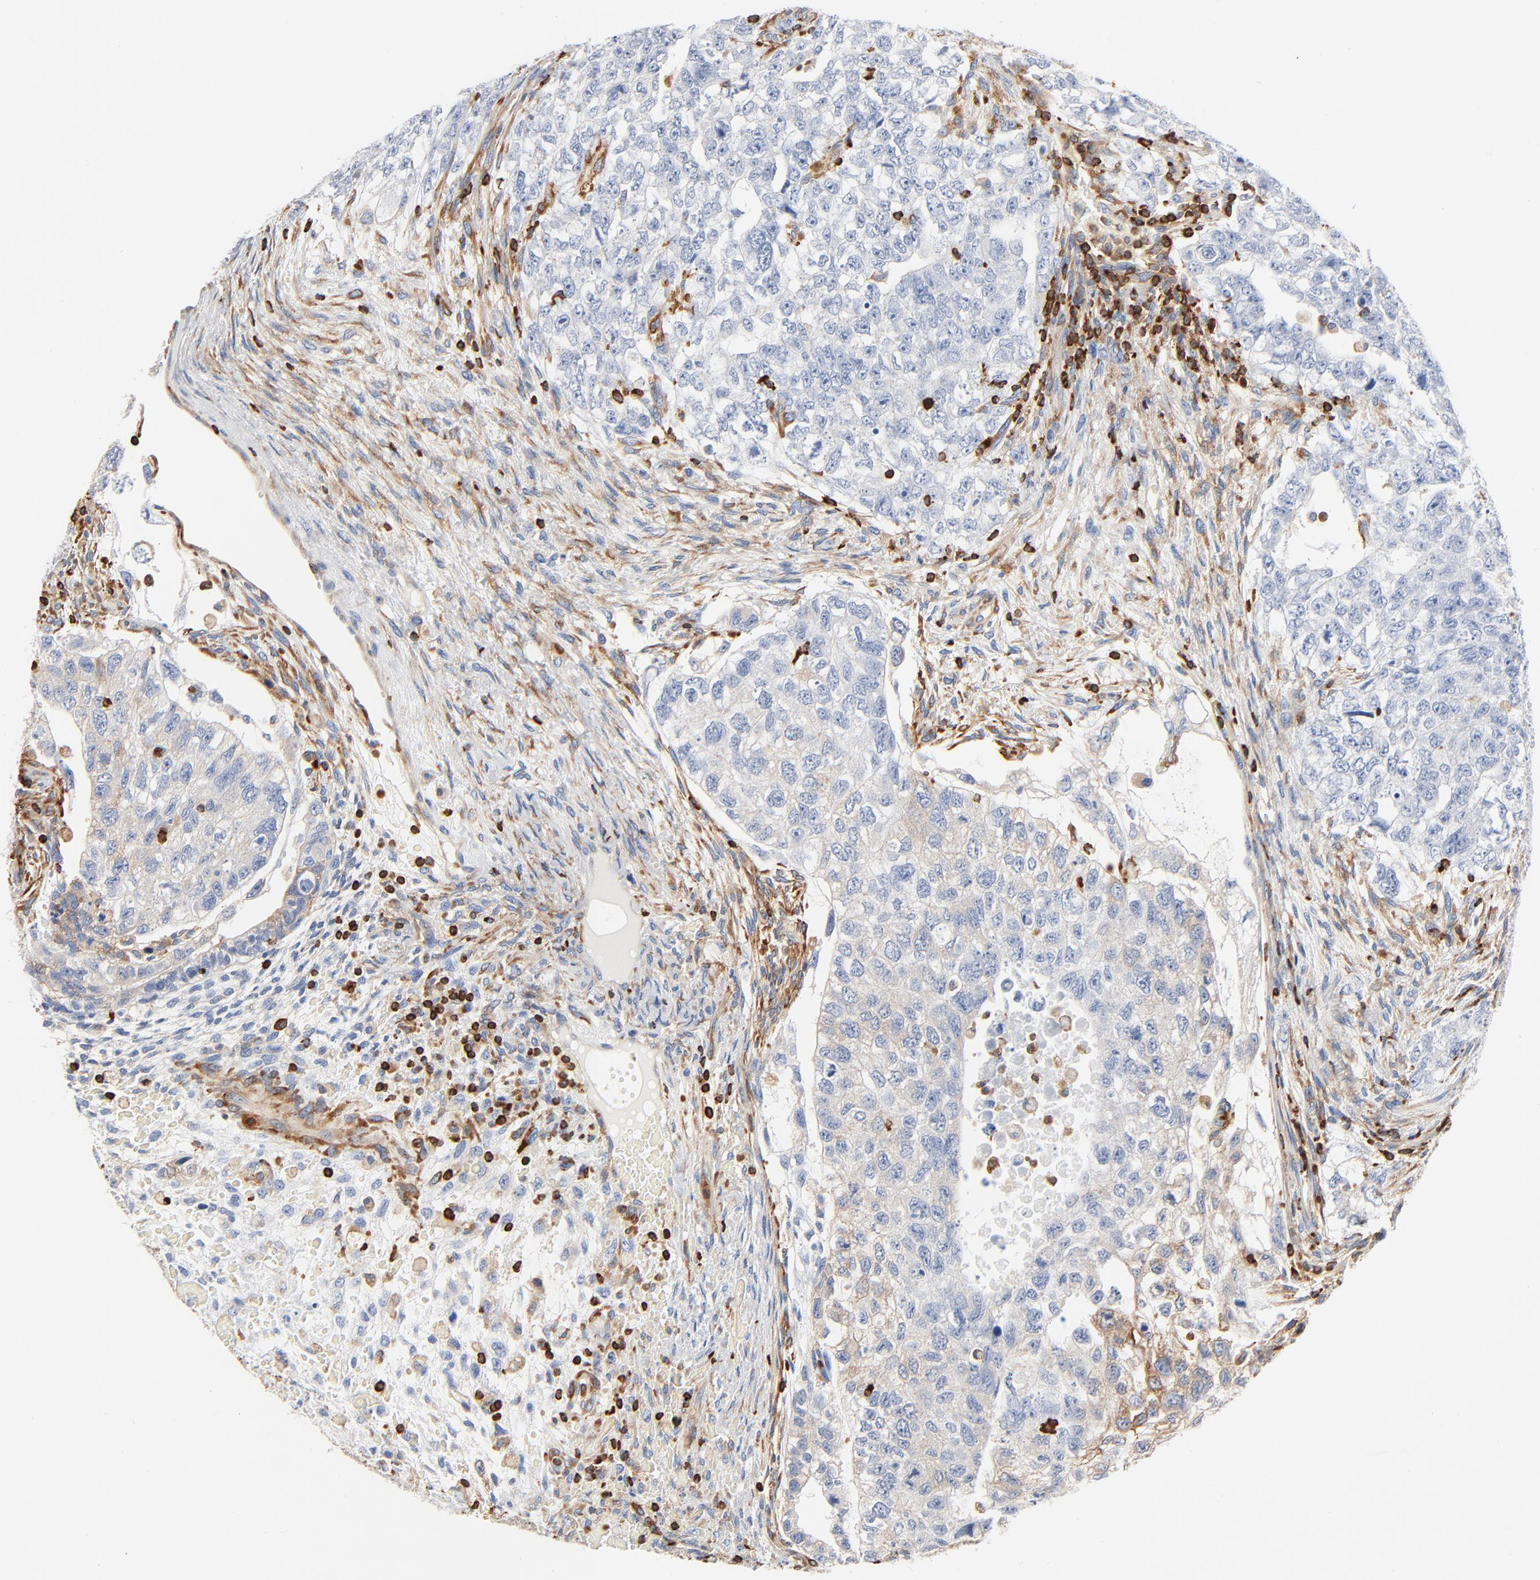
{"staining": {"intensity": "negative", "quantity": "none", "location": "none"}, "tissue": "testis cancer", "cell_type": "Tumor cells", "image_type": "cancer", "snomed": [{"axis": "morphology", "description": "Carcinoma, Embryonal, NOS"}, {"axis": "topography", "description": "Testis"}], "caption": "A high-resolution micrograph shows immunohistochemistry (IHC) staining of embryonal carcinoma (testis), which shows no significant staining in tumor cells. (IHC, brightfield microscopy, high magnification).", "gene": "SH3KBP1", "patient": {"sex": "male", "age": 36}}